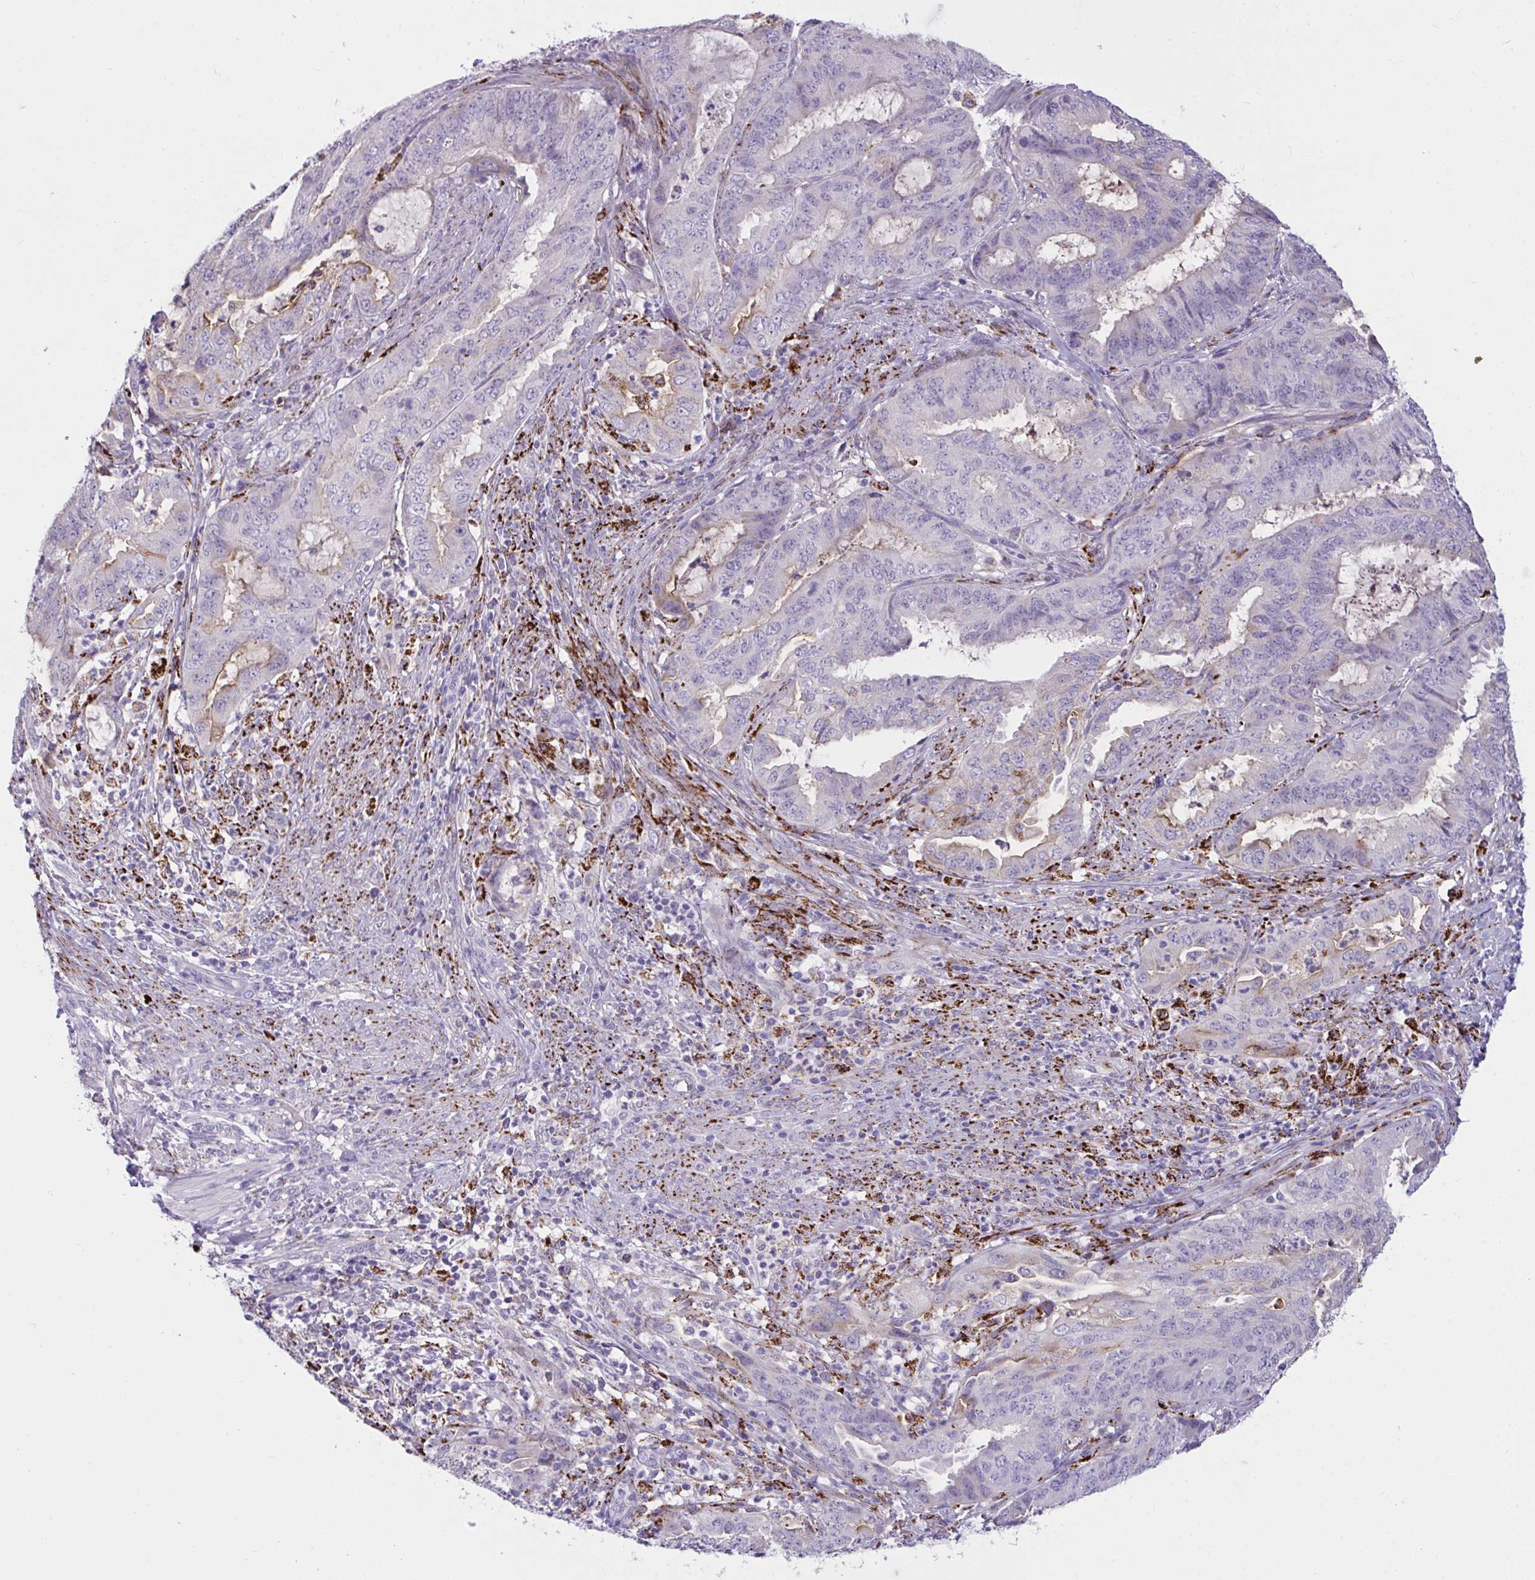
{"staining": {"intensity": "strong", "quantity": "<25%", "location": "cytoplasmic/membranous"}, "tissue": "endometrial cancer", "cell_type": "Tumor cells", "image_type": "cancer", "snomed": [{"axis": "morphology", "description": "Adenocarcinoma, NOS"}, {"axis": "topography", "description": "Endometrium"}], "caption": "Immunohistochemical staining of endometrial cancer (adenocarcinoma) reveals strong cytoplasmic/membranous protein expression in approximately <25% of tumor cells. (Stains: DAB in brown, nuclei in blue, Microscopy: brightfield microscopy at high magnification).", "gene": "SEMA6B", "patient": {"sex": "female", "age": 51}}